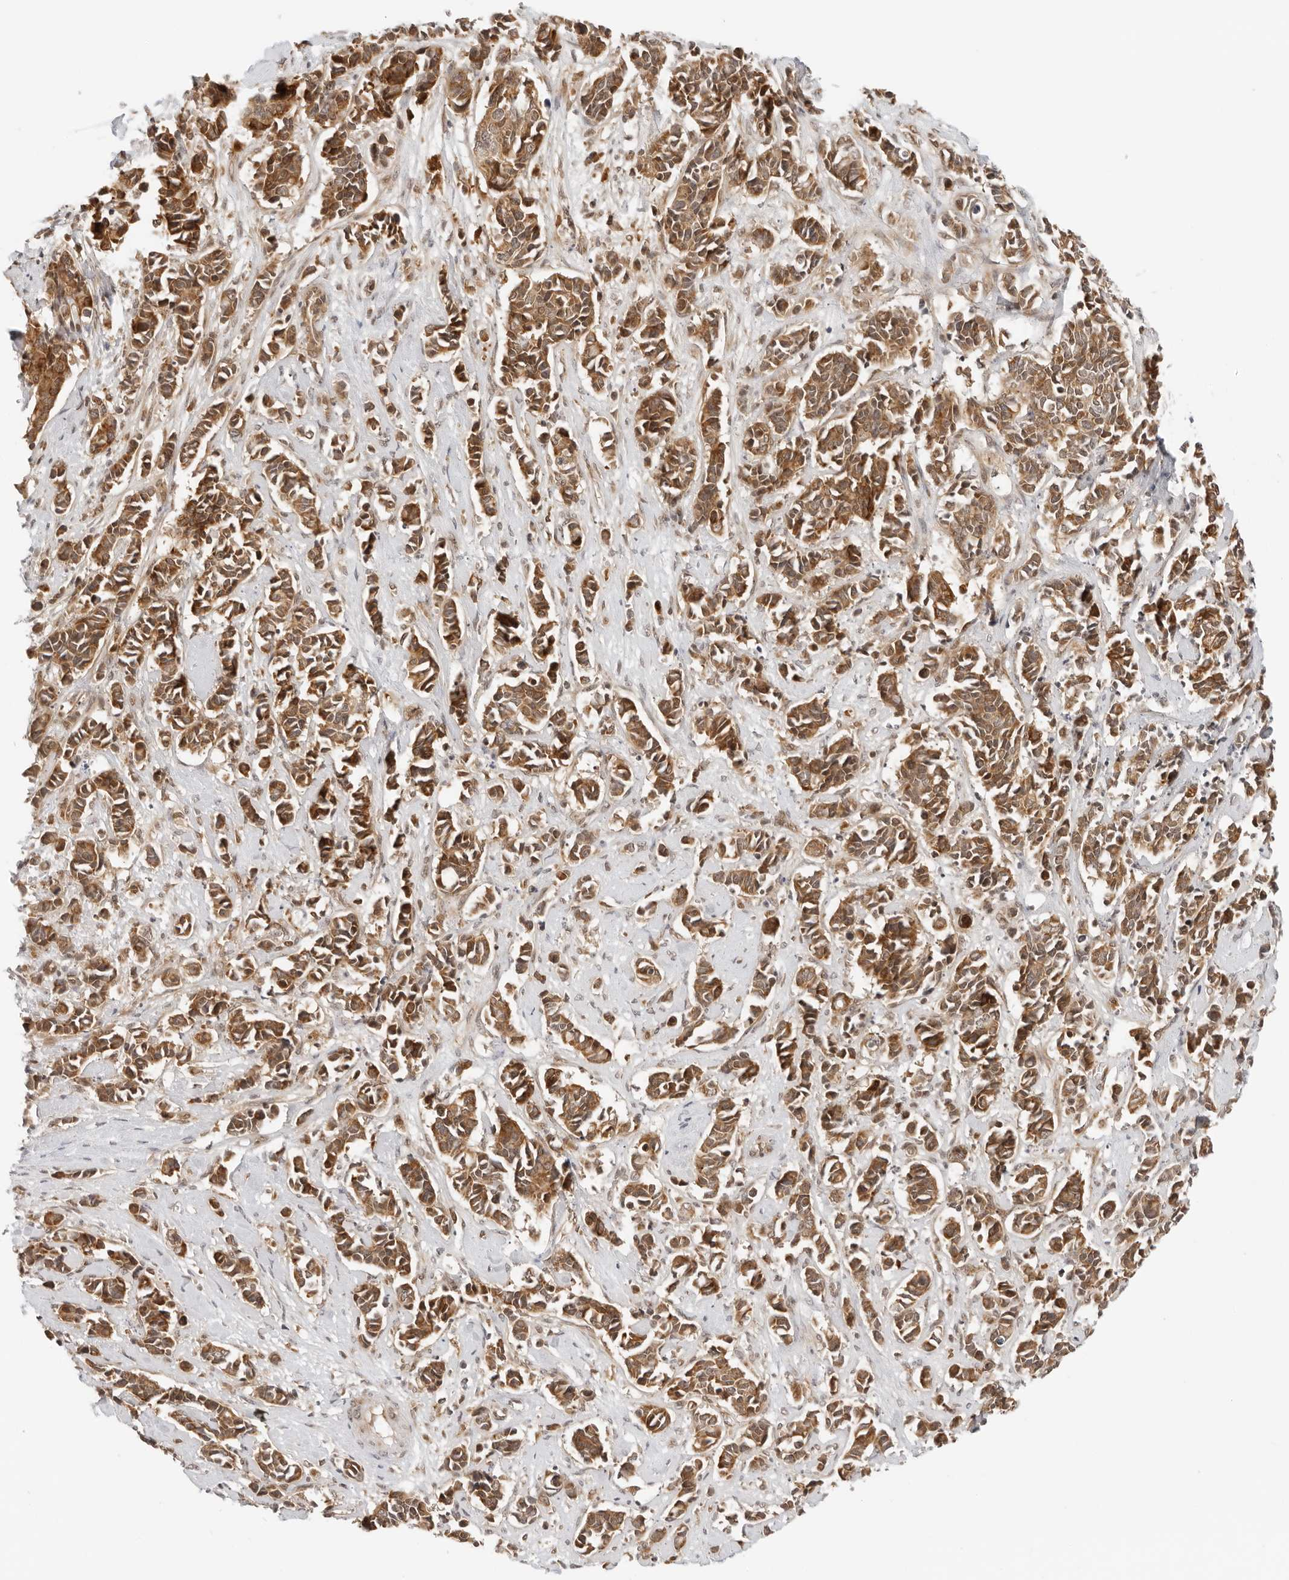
{"staining": {"intensity": "moderate", "quantity": ">75%", "location": "cytoplasmic/membranous"}, "tissue": "cervical cancer", "cell_type": "Tumor cells", "image_type": "cancer", "snomed": [{"axis": "morphology", "description": "Normal tissue, NOS"}, {"axis": "morphology", "description": "Squamous cell carcinoma, NOS"}, {"axis": "topography", "description": "Cervix"}], "caption": "Tumor cells demonstrate medium levels of moderate cytoplasmic/membranous expression in approximately >75% of cells in cervical squamous cell carcinoma.", "gene": "RC3H1", "patient": {"sex": "female", "age": 35}}